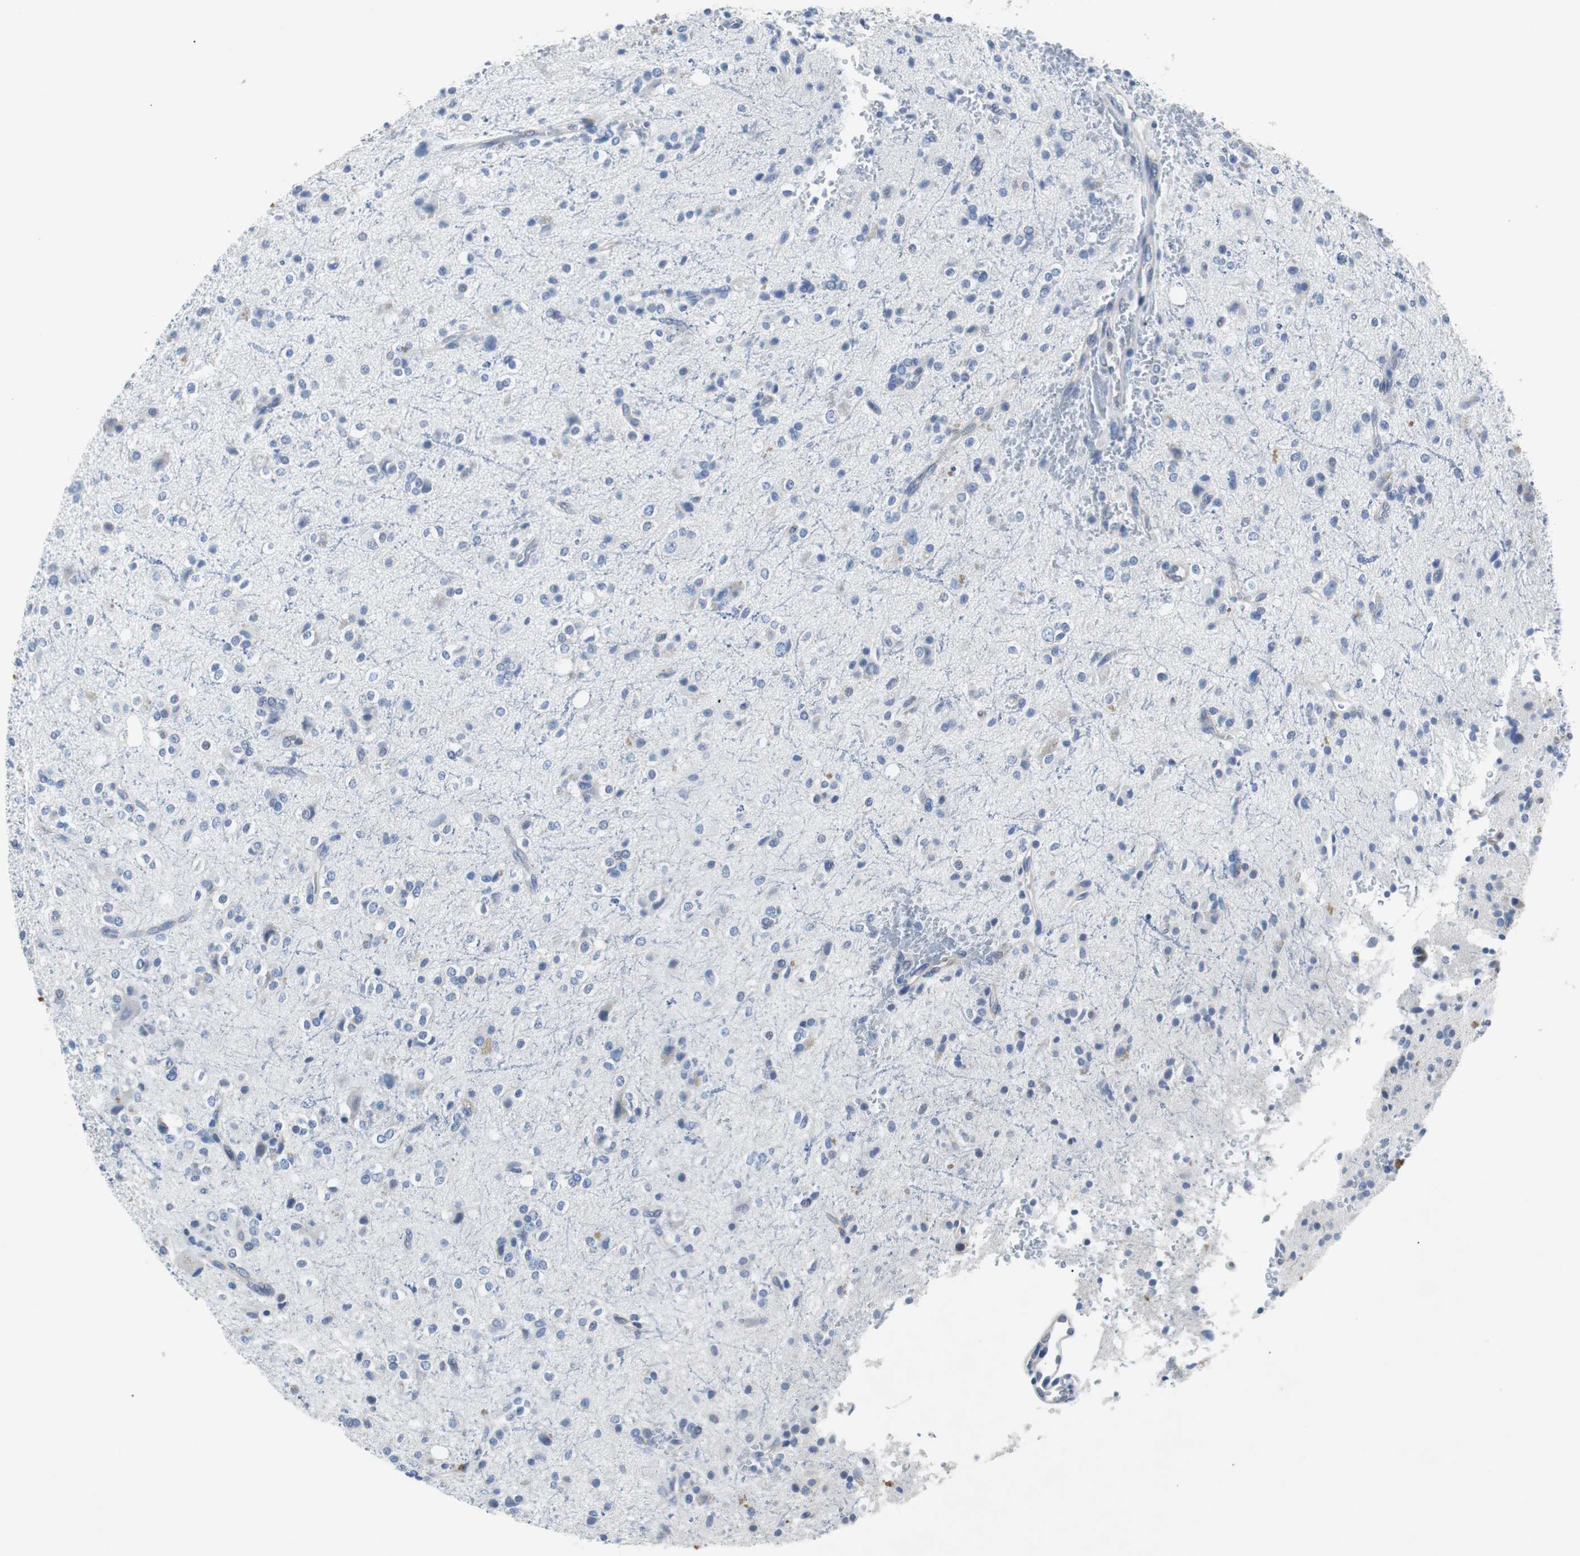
{"staining": {"intensity": "negative", "quantity": "none", "location": "none"}, "tissue": "glioma", "cell_type": "Tumor cells", "image_type": "cancer", "snomed": [{"axis": "morphology", "description": "Glioma, malignant, High grade"}, {"axis": "topography", "description": "Brain"}], "caption": "A high-resolution photomicrograph shows immunohistochemistry staining of malignant glioma (high-grade), which demonstrates no significant positivity in tumor cells.", "gene": "EEF2K", "patient": {"sex": "male", "age": 47}}